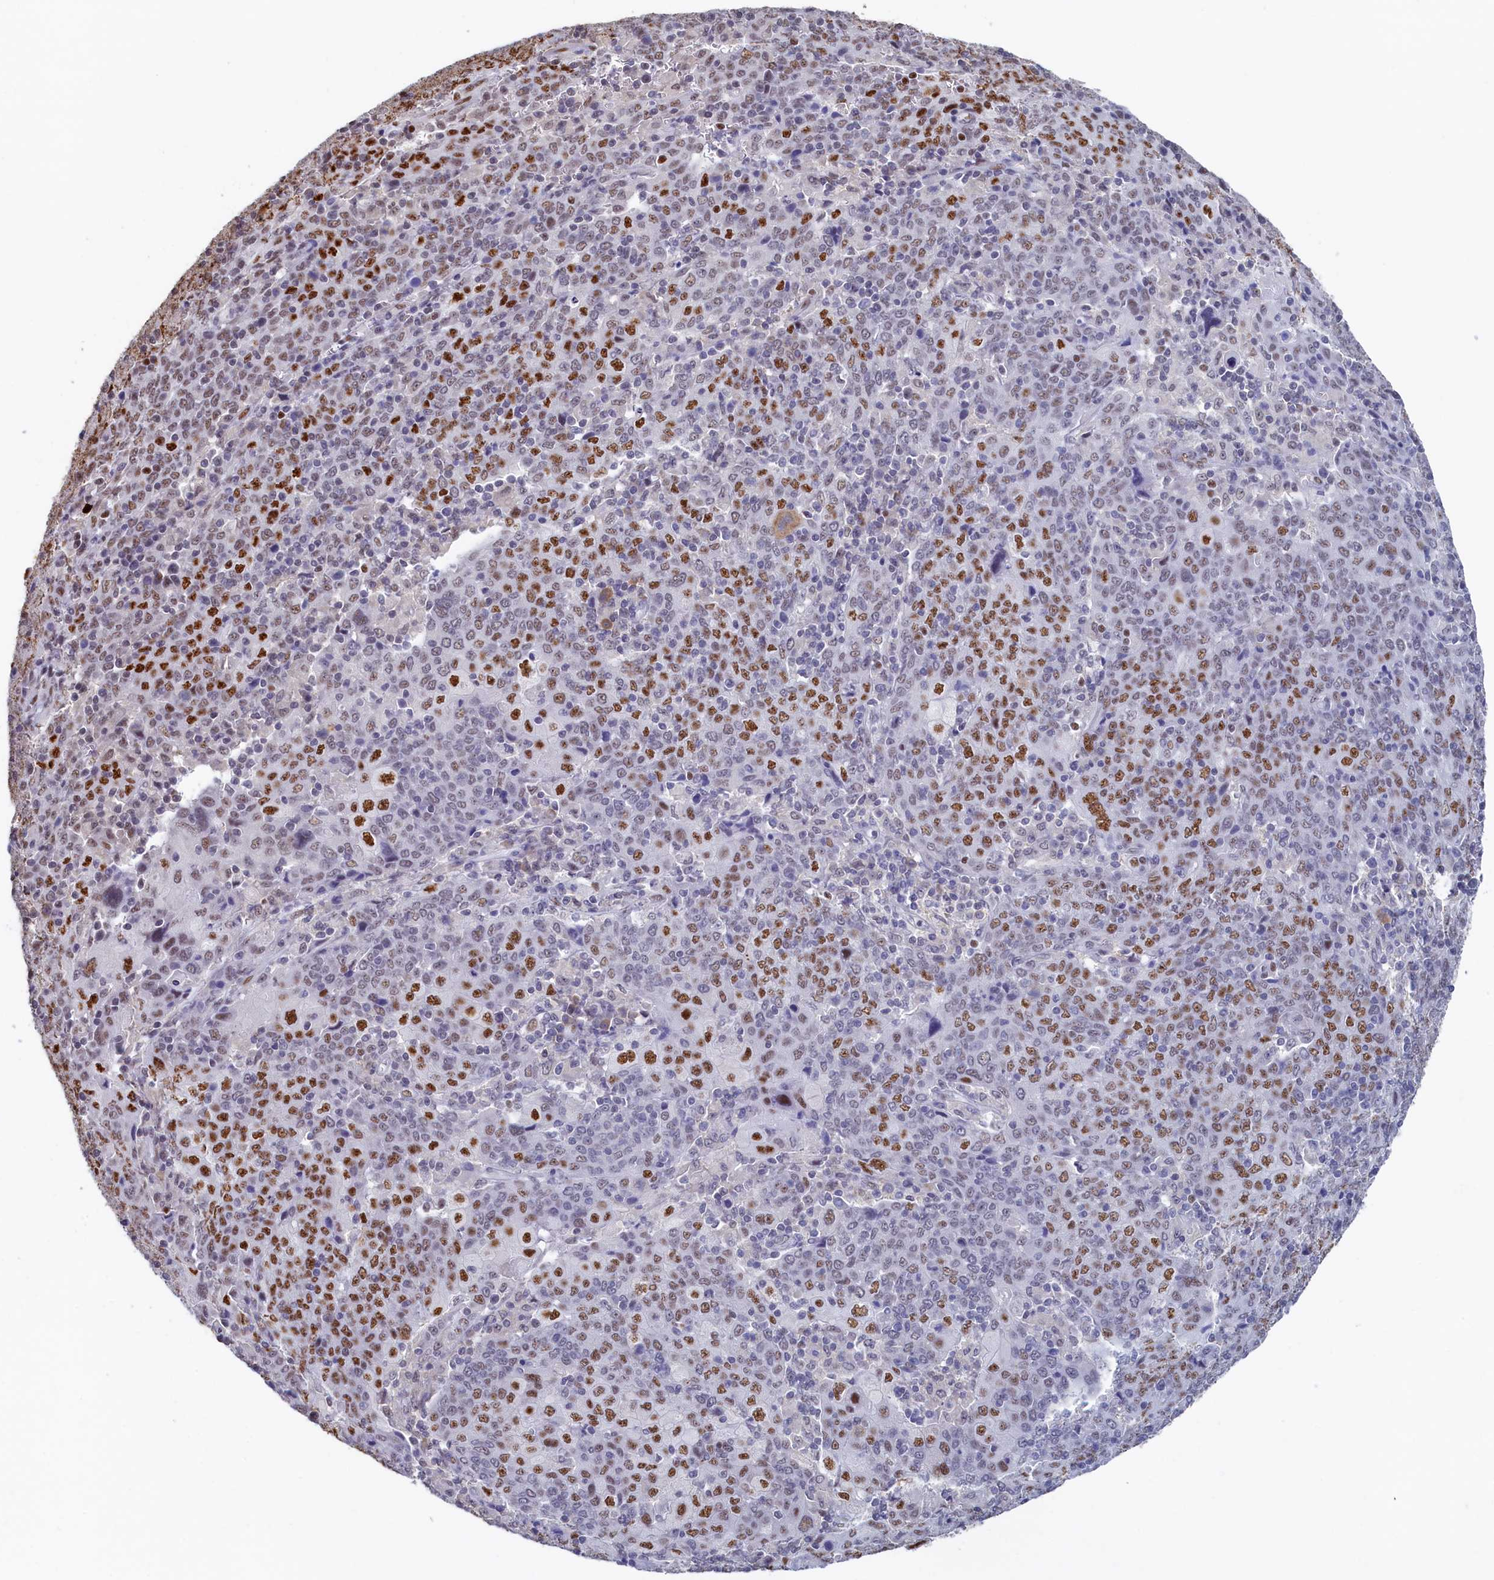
{"staining": {"intensity": "strong", "quantity": "<25%", "location": "nuclear"}, "tissue": "cervical cancer", "cell_type": "Tumor cells", "image_type": "cancer", "snomed": [{"axis": "morphology", "description": "Squamous cell carcinoma, NOS"}, {"axis": "topography", "description": "Cervix"}], "caption": "About <25% of tumor cells in human cervical squamous cell carcinoma exhibit strong nuclear protein expression as visualized by brown immunohistochemical staining.", "gene": "MOSPD3", "patient": {"sex": "female", "age": 67}}